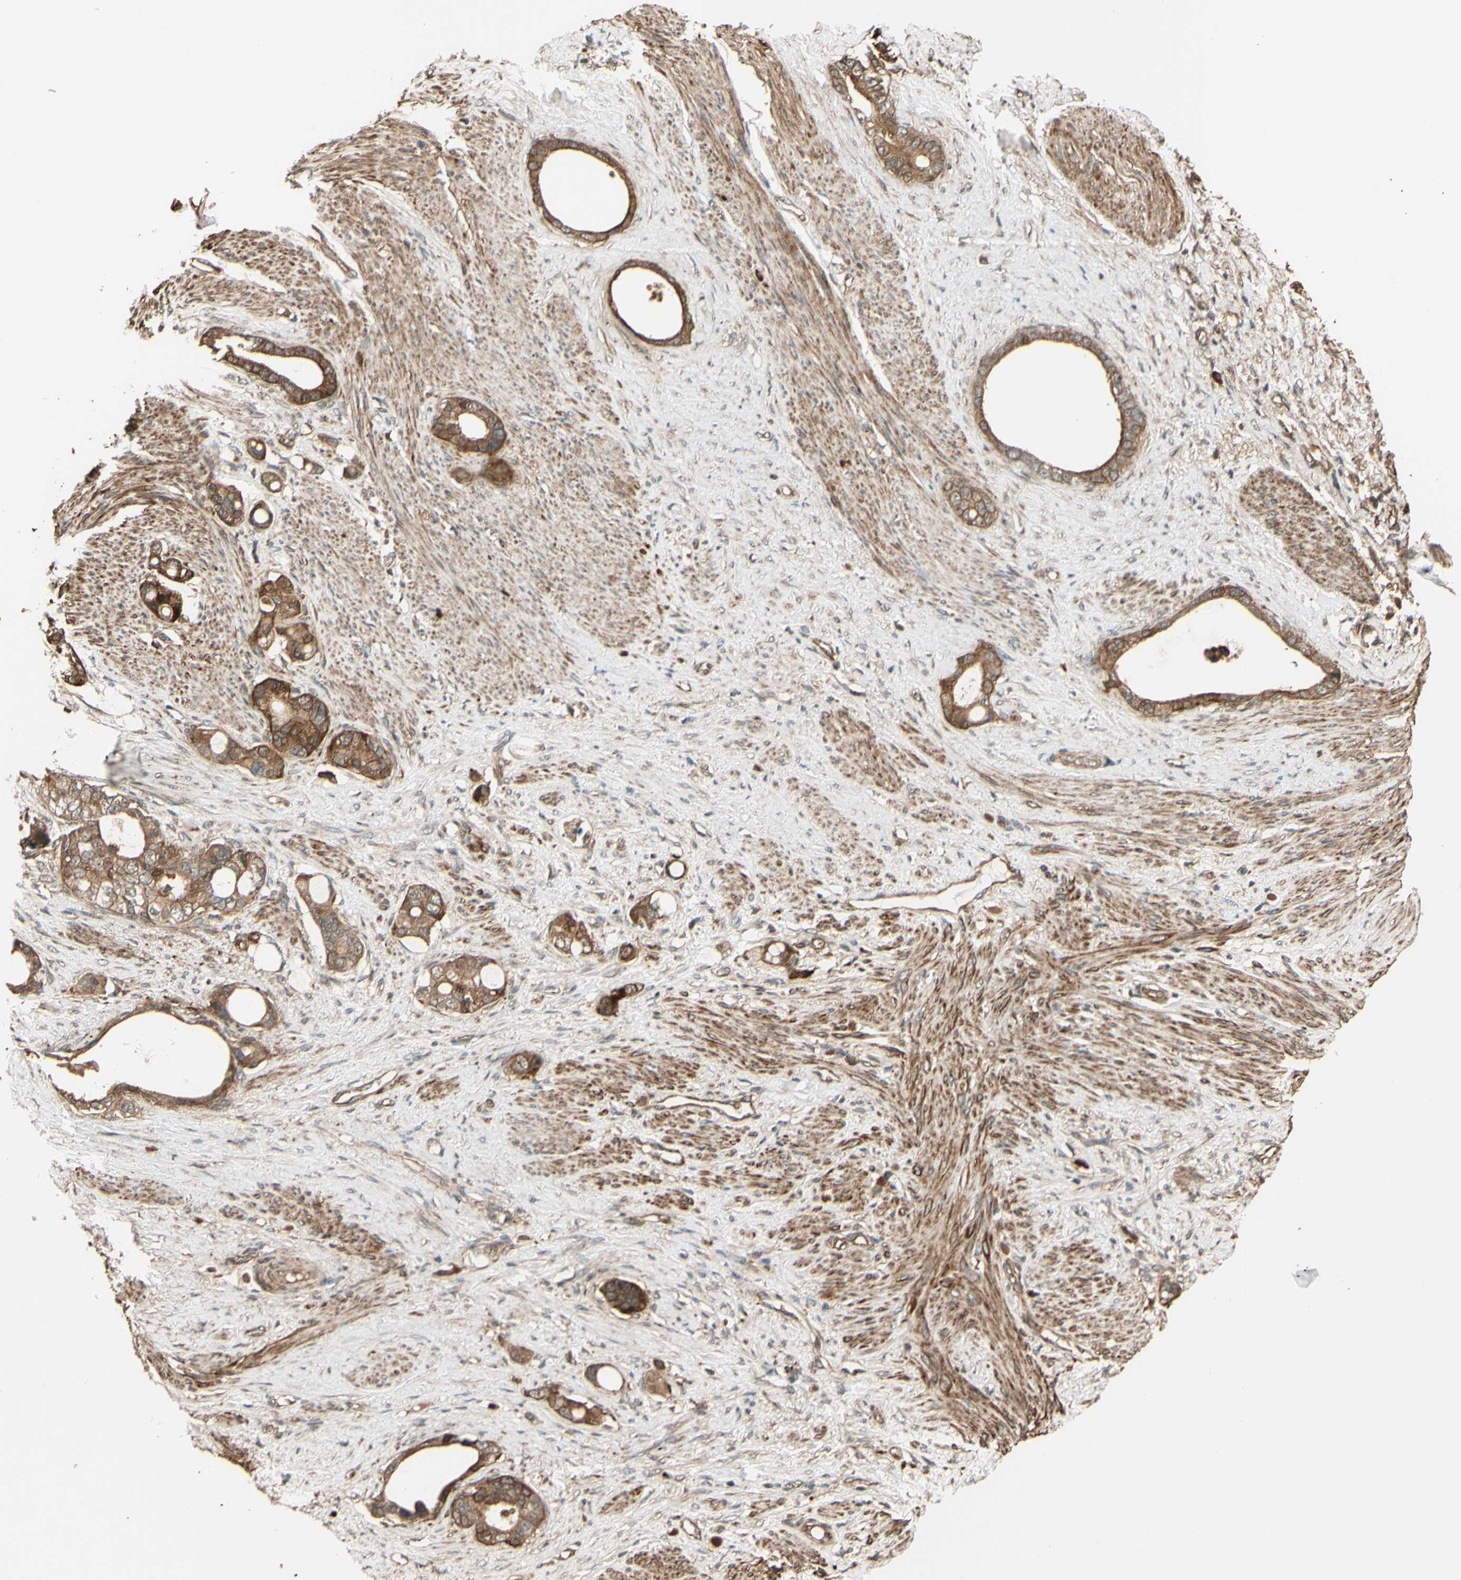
{"staining": {"intensity": "moderate", "quantity": ">75%", "location": "cytoplasmic/membranous"}, "tissue": "stomach cancer", "cell_type": "Tumor cells", "image_type": "cancer", "snomed": [{"axis": "morphology", "description": "Adenocarcinoma, NOS"}, {"axis": "topography", "description": "Stomach"}], "caption": "Human stomach adenocarcinoma stained with a brown dye displays moderate cytoplasmic/membranous positive positivity in about >75% of tumor cells.", "gene": "RNF19A", "patient": {"sex": "female", "age": 75}}